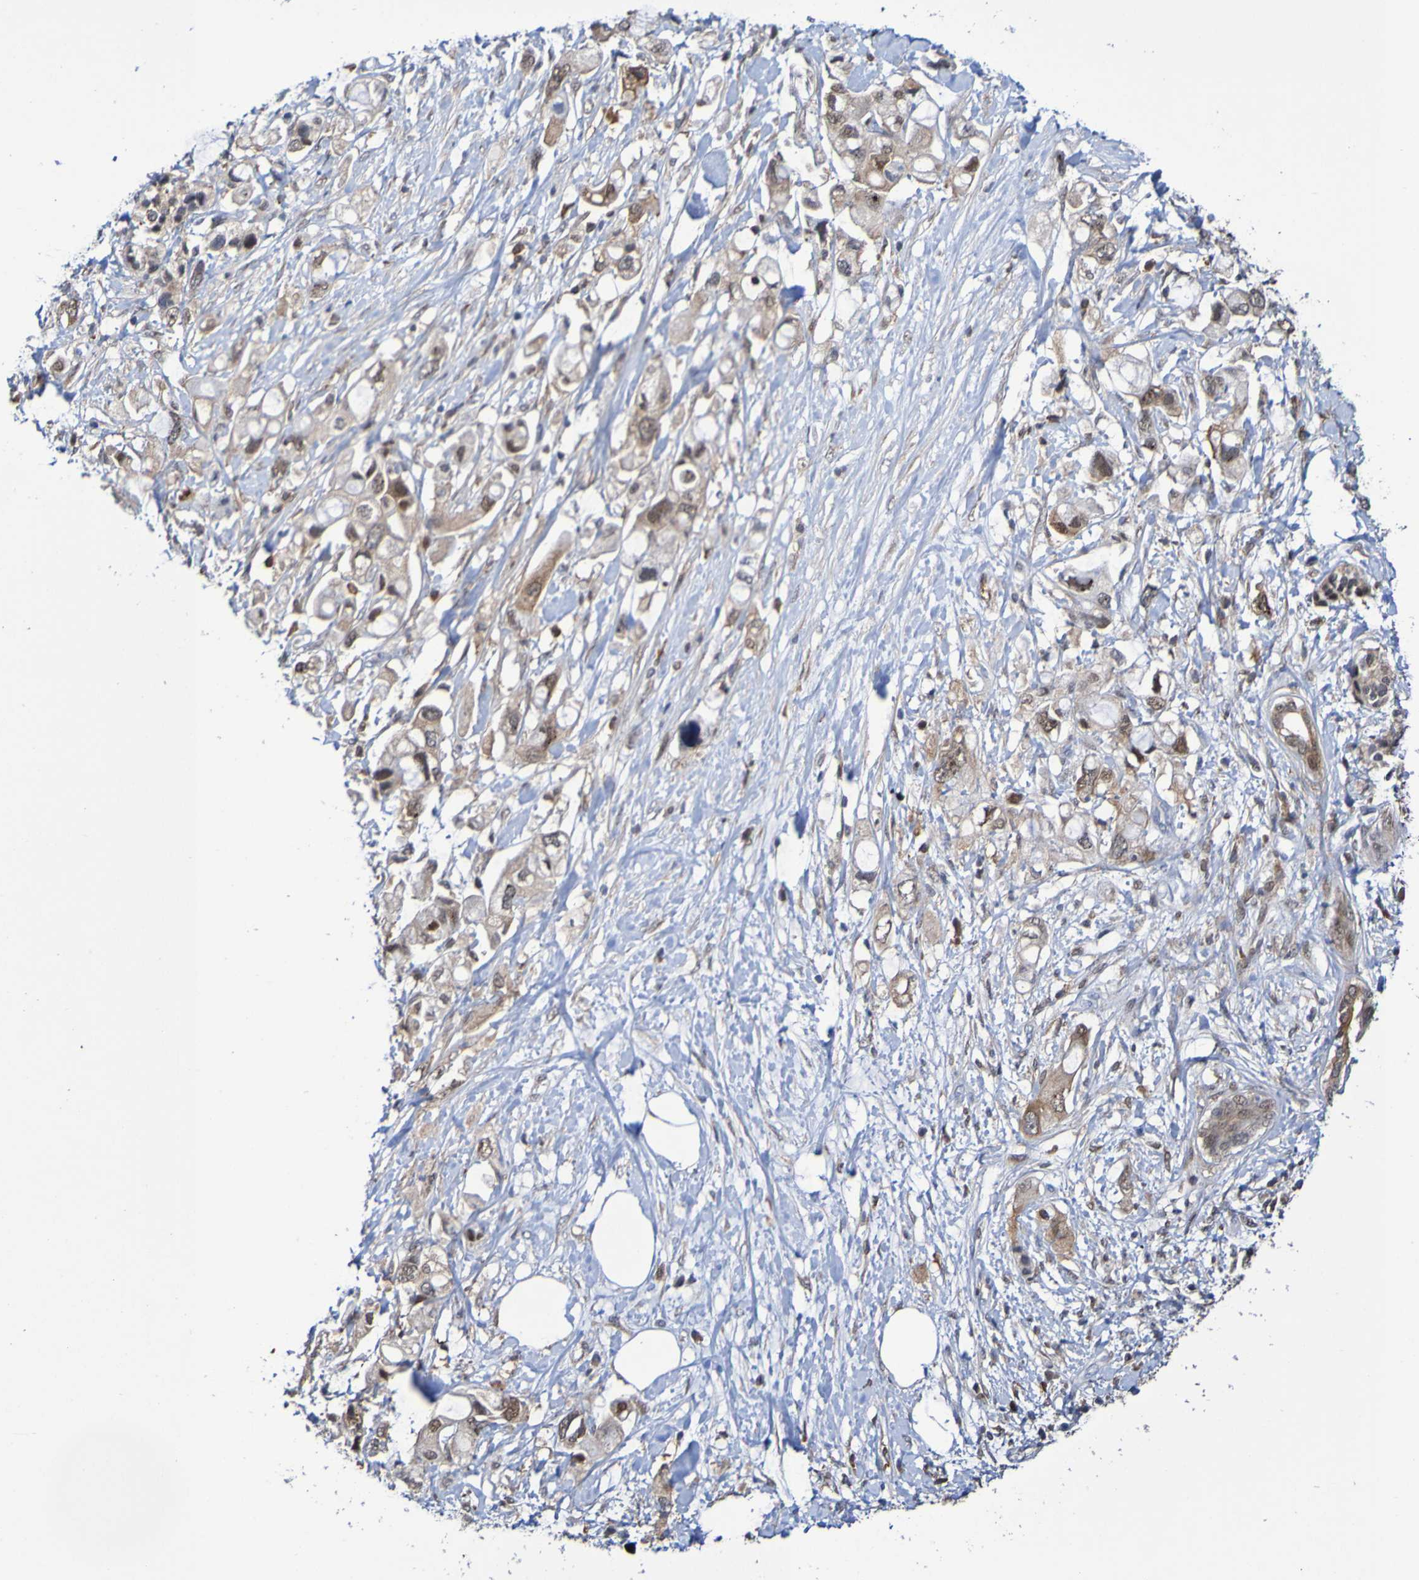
{"staining": {"intensity": "strong", "quantity": "25%-75%", "location": "cytoplasmic/membranous"}, "tissue": "pancreatic cancer", "cell_type": "Tumor cells", "image_type": "cancer", "snomed": [{"axis": "morphology", "description": "Adenocarcinoma, NOS"}, {"axis": "topography", "description": "Pancreas"}], "caption": "Strong cytoplasmic/membranous positivity for a protein is appreciated in about 25%-75% of tumor cells of adenocarcinoma (pancreatic) using IHC.", "gene": "ATIC", "patient": {"sex": "female", "age": 56}}